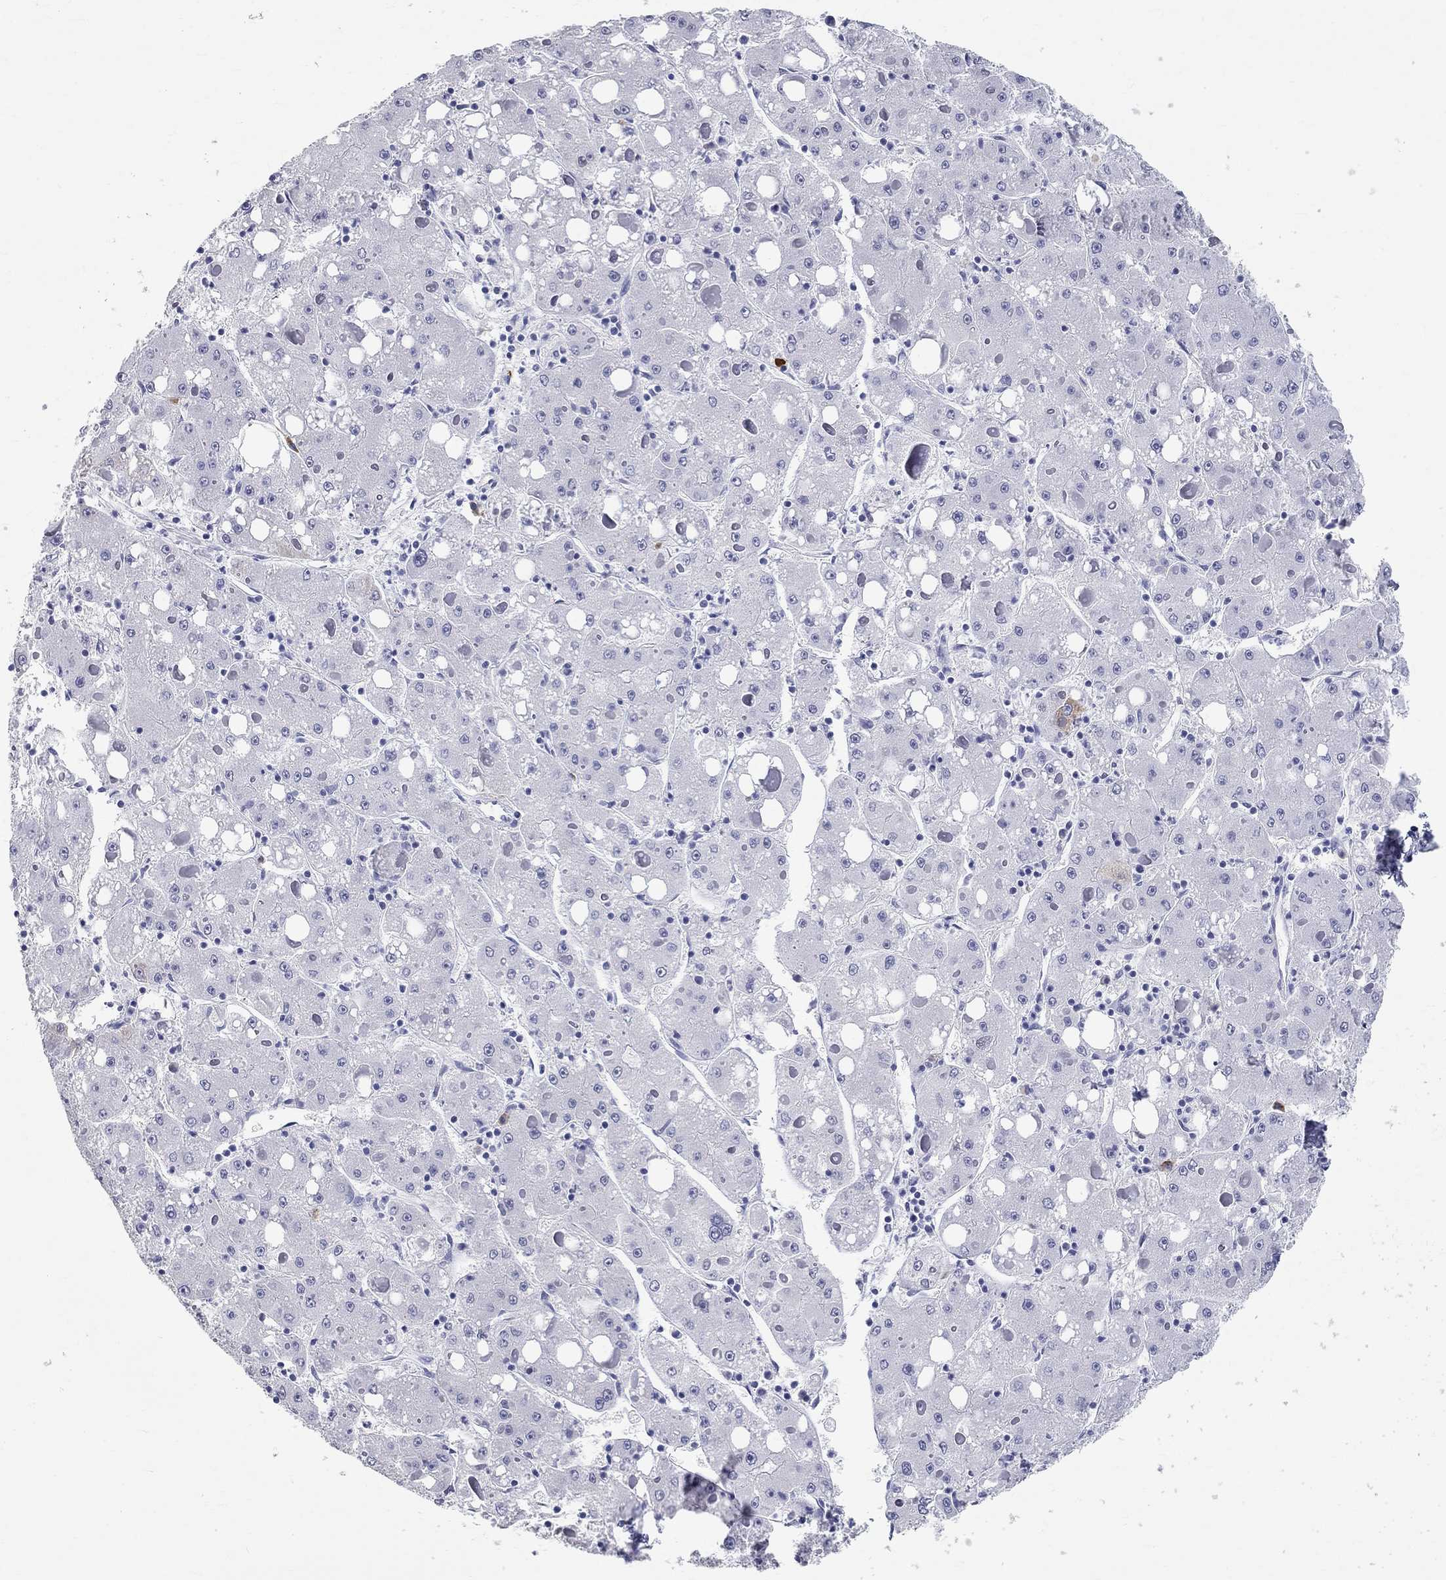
{"staining": {"intensity": "negative", "quantity": "none", "location": "none"}, "tissue": "liver cancer", "cell_type": "Tumor cells", "image_type": "cancer", "snomed": [{"axis": "morphology", "description": "Carcinoma, Hepatocellular, NOS"}, {"axis": "topography", "description": "Liver"}], "caption": "Immunohistochemistry (IHC) image of human hepatocellular carcinoma (liver) stained for a protein (brown), which displays no staining in tumor cells.", "gene": "PHOX2B", "patient": {"sex": "male", "age": 73}}